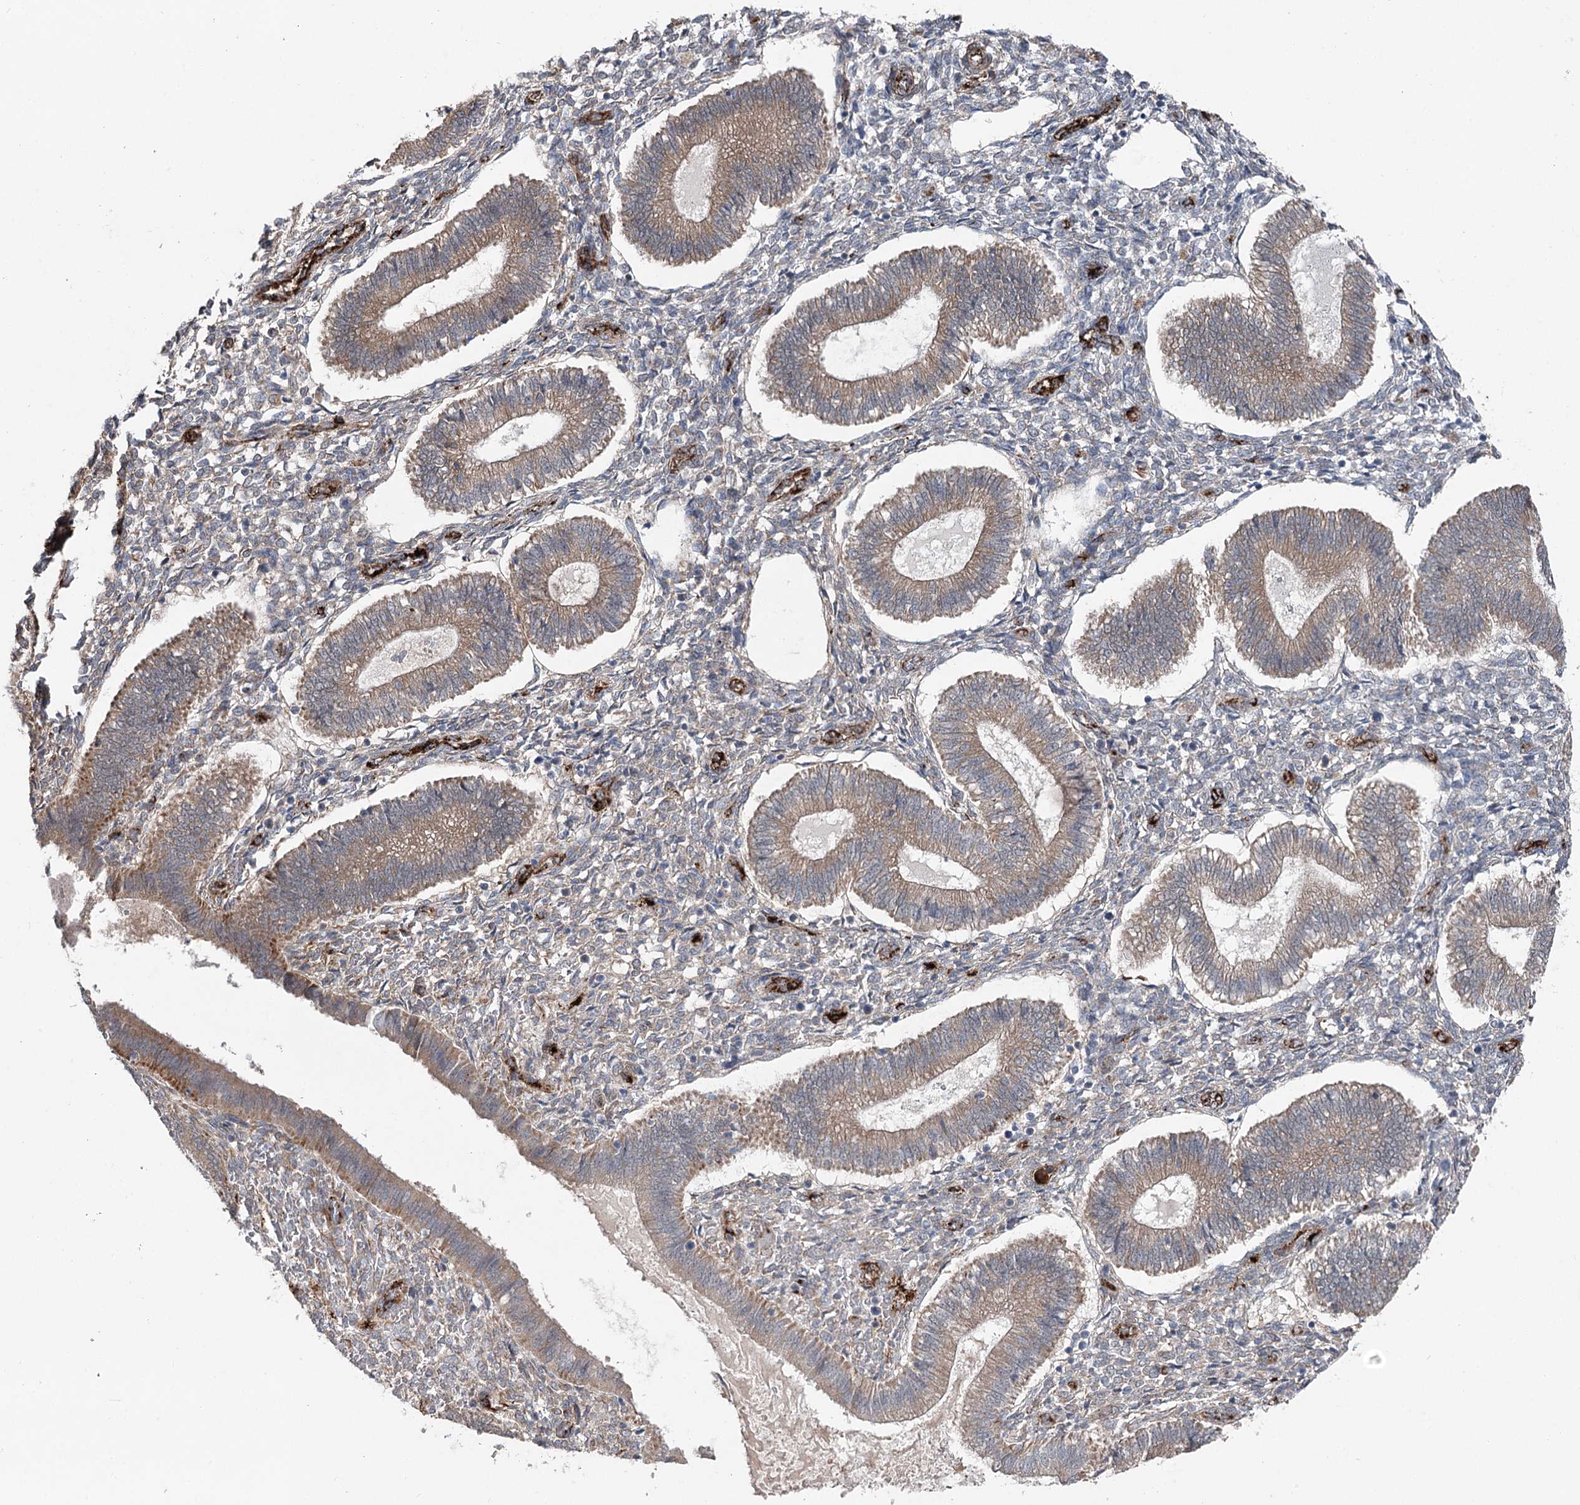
{"staining": {"intensity": "weak", "quantity": "25%-75%", "location": "cytoplasmic/membranous"}, "tissue": "endometrium", "cell_type": "Cells in endometrial stroma", "image_type": "normal", "snomed": [{"axis": "morphology", "description": "Normal tissue, NOS"}, {"axis": "topography", "description": "Endometrium"}], "caption": "Immunohistochemistry (DAB) staining of normal human endometrium shows weak cytoplasmic/membranous protein positivity in about 25%-75% of cells in endometrial stroma. (Stains: DAB (3,3'-diaminobenzidine) in brown, nuclei in blue, Microscopy: brightfield microscopy at high magnification).", "gene": "MIB1", "patient": {"sex": "female", "age": 25}}